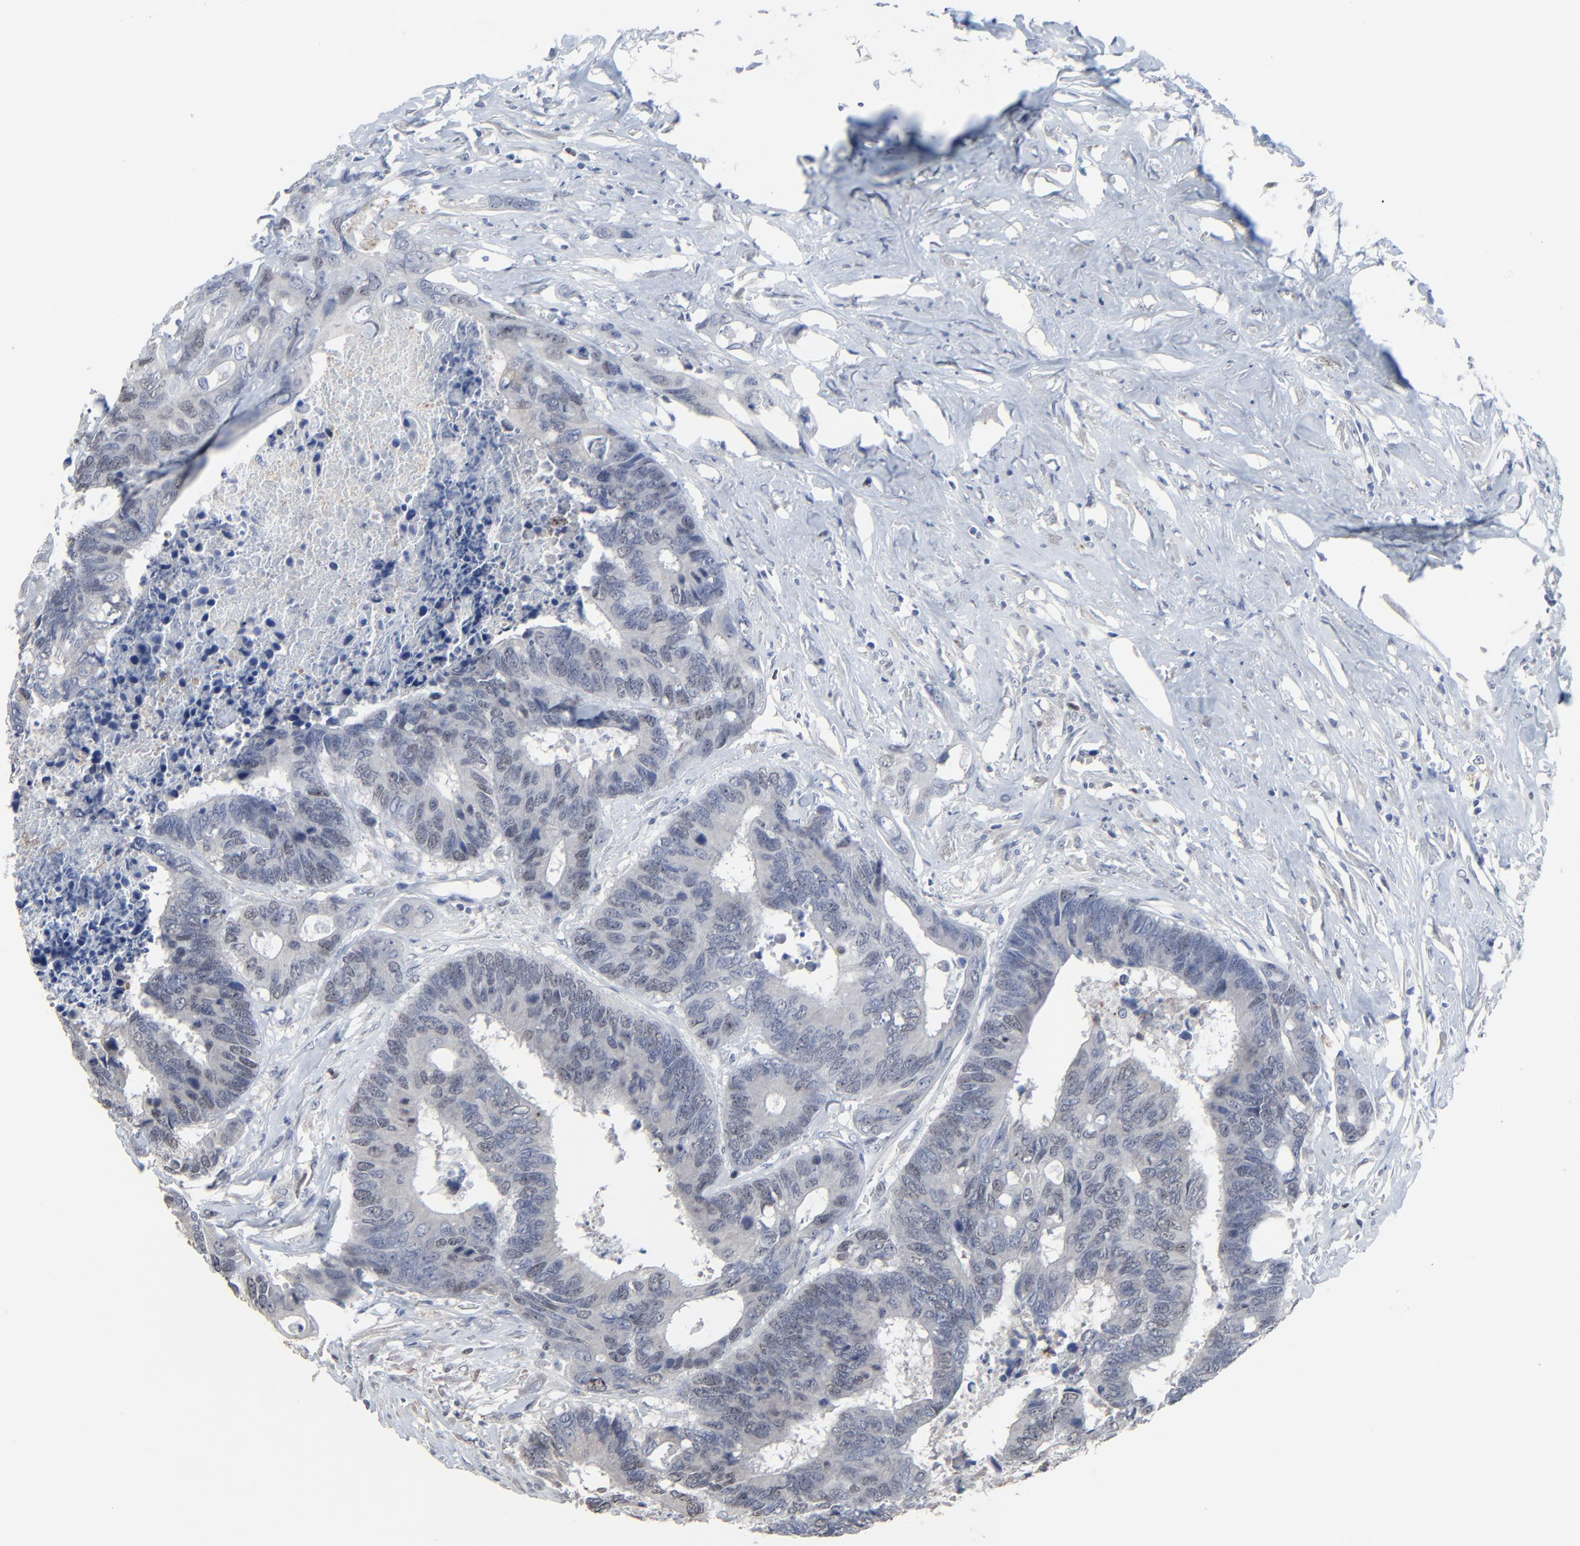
{"staining": {"intensity": "weak", "quantity": "<25%", "location": "nuclear"}, "tissue": "colorectal cancer", "cell_type": "Tumor cells", "image_type": "cancer", "snomed": [{"axis": "morphology", "description": "Adenocarcinoma, NOS"}, {"axis": "topography", "description": "Rectum"}], "caption": "High power microscopy micrograph of an immunohistochemistry (IHC) image of adenocarcinoma (colorectal), revealing no significant positivity in tumor cells.", "gene": "BIRC3", "patient": {"sex": "male", "age": 55}}